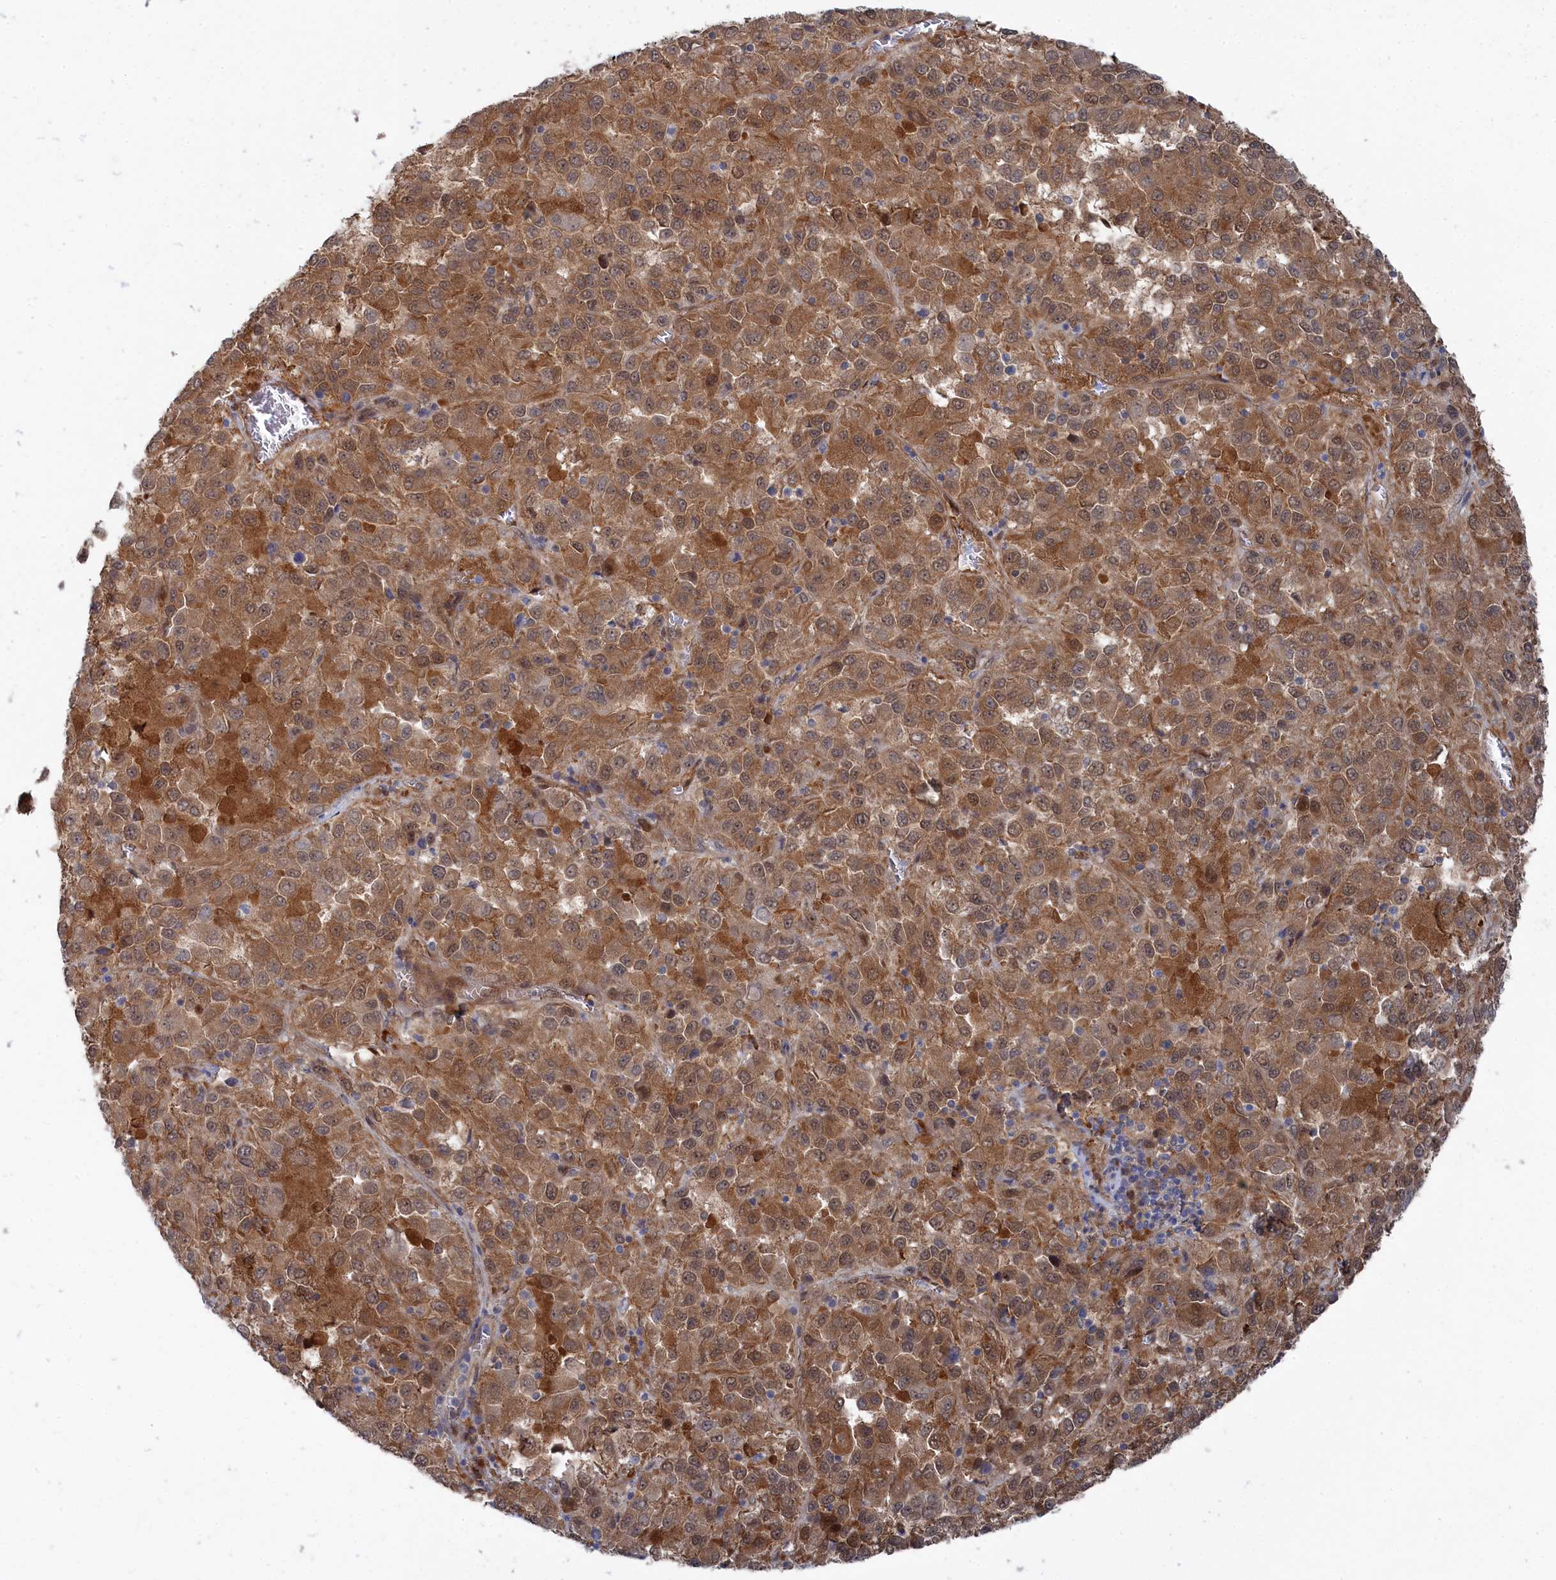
{"staining": {"intensity": "moderate", "quantity": ">75%", "location": "cytoplasmic/membranous,nuclear"}, "tissue": "melanoma", "cell_type": "Tumor cells", "image_type": "cancer", "snomed": [{"axis": "morphology", "description": "Malignant melanoma, Metastatic site"}, {"axis": "topography", "description": "Lung"}], "caption": "IHC image of neoplastic tissue: malignant melanoma (metastatic site) stained using IHC shows medium levels of moderate protein expression localized specifically in the cytoplasmic/membranous and nuclear of tumor cells, appearing as a cytoplasmic/membranous and nuclear brown color.", "gene": "IRGQ", "patient": {"sex": "male", "age": 64}}